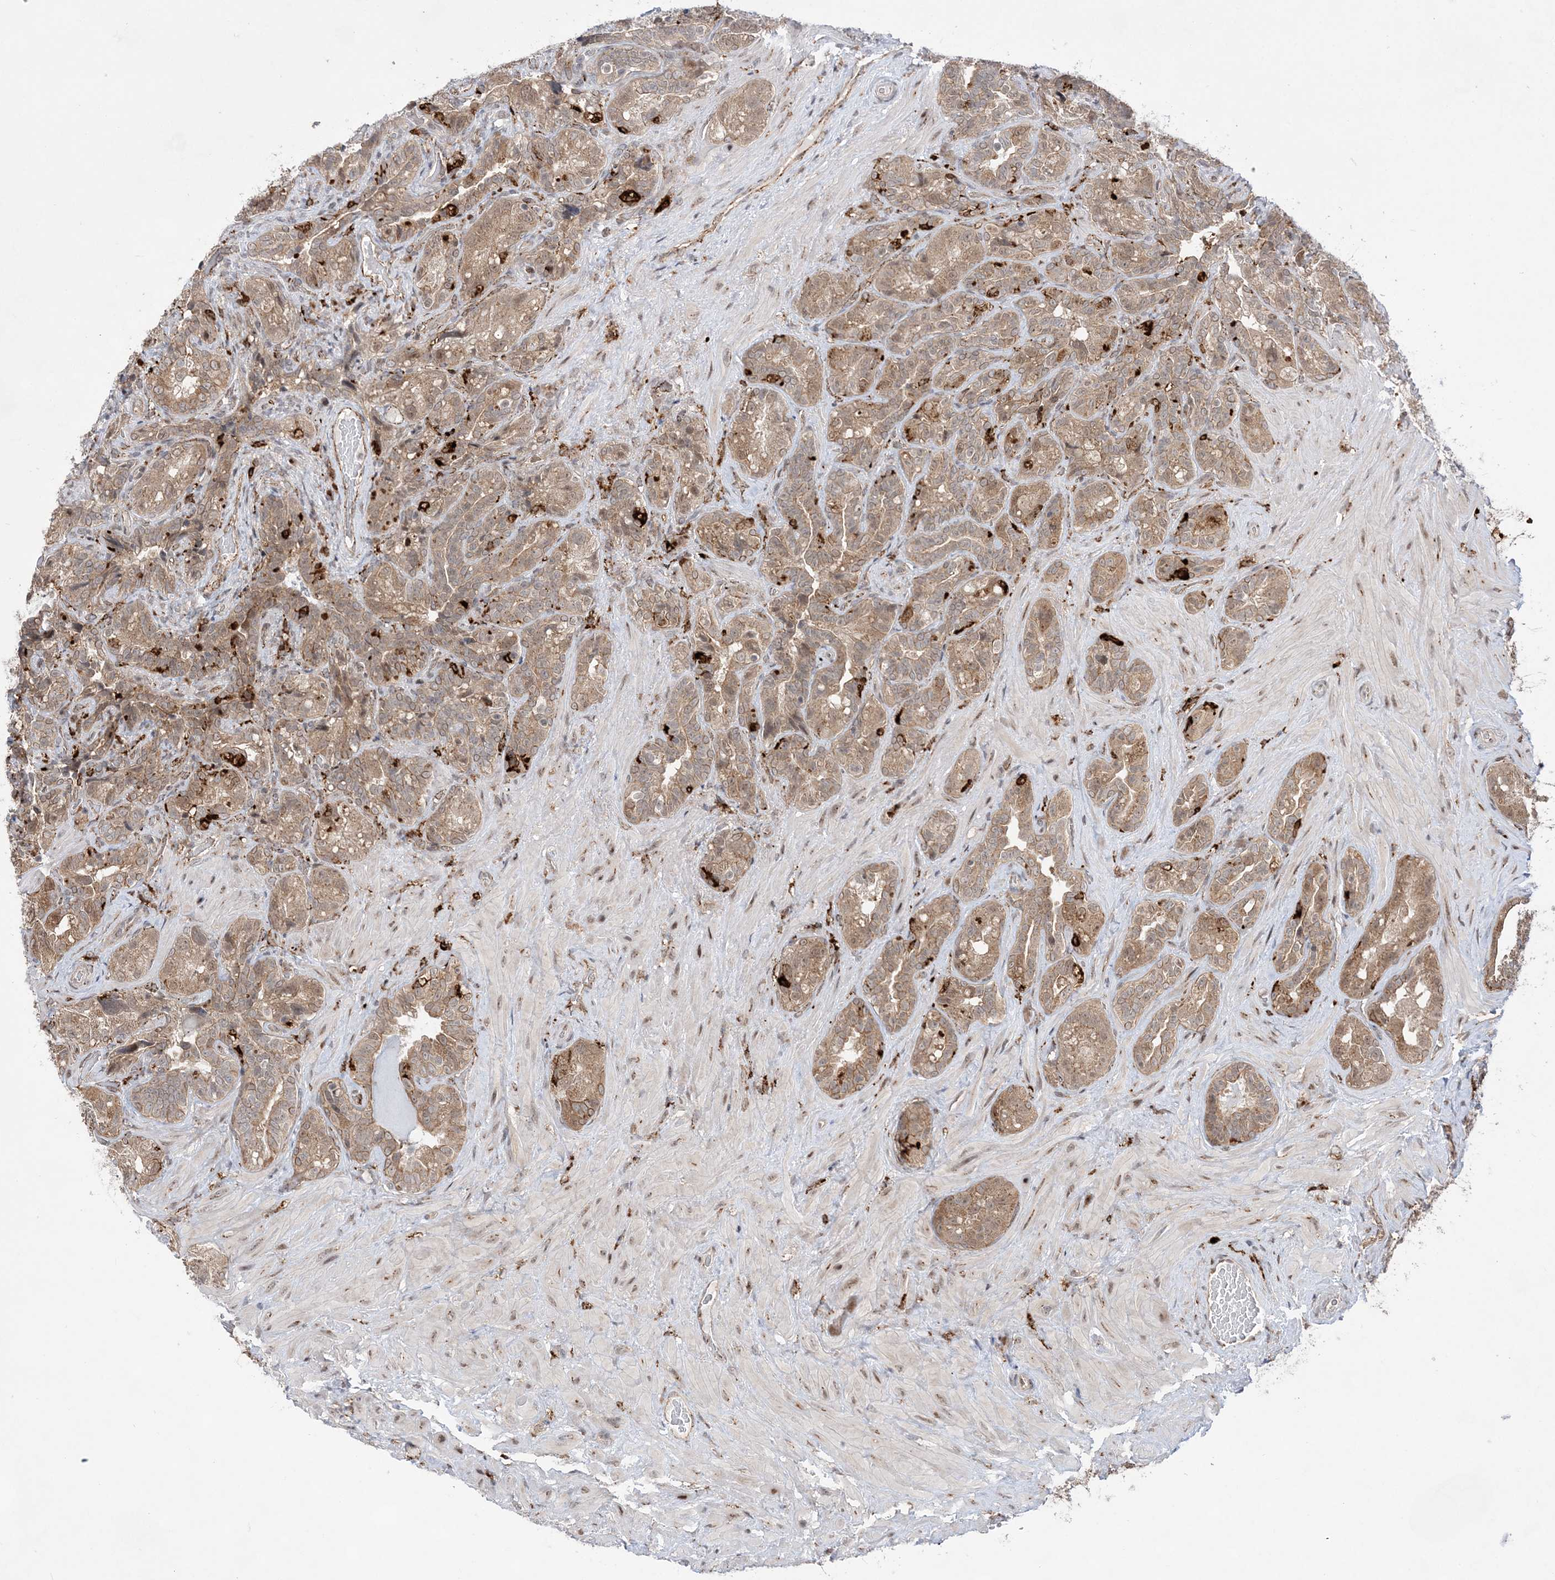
{"staining": {"intensity": "moderate", "quantity": ">75%", "location": "cytoplasmic/membranous"}, "tissue": "seminal vesicle", "cell_type": "Glandular cells", "image_type": "normal", "snomed": [{"axis": "morphology", "description": "Normal tissue, NOS"}, {"axis": "topography", "description": "Seminal veicle"}, {"axis": "topography", "description": "Peripheral nerve tissue"}], "caption": "Immunohistochemical staining of benign human seminal vesicle displays moderate cytoplasmic/membranous protein positivity in approximately >75% of glandular cells.", "gene": "ANAPC15", "patient": {"sex": "male", "age": 67}}